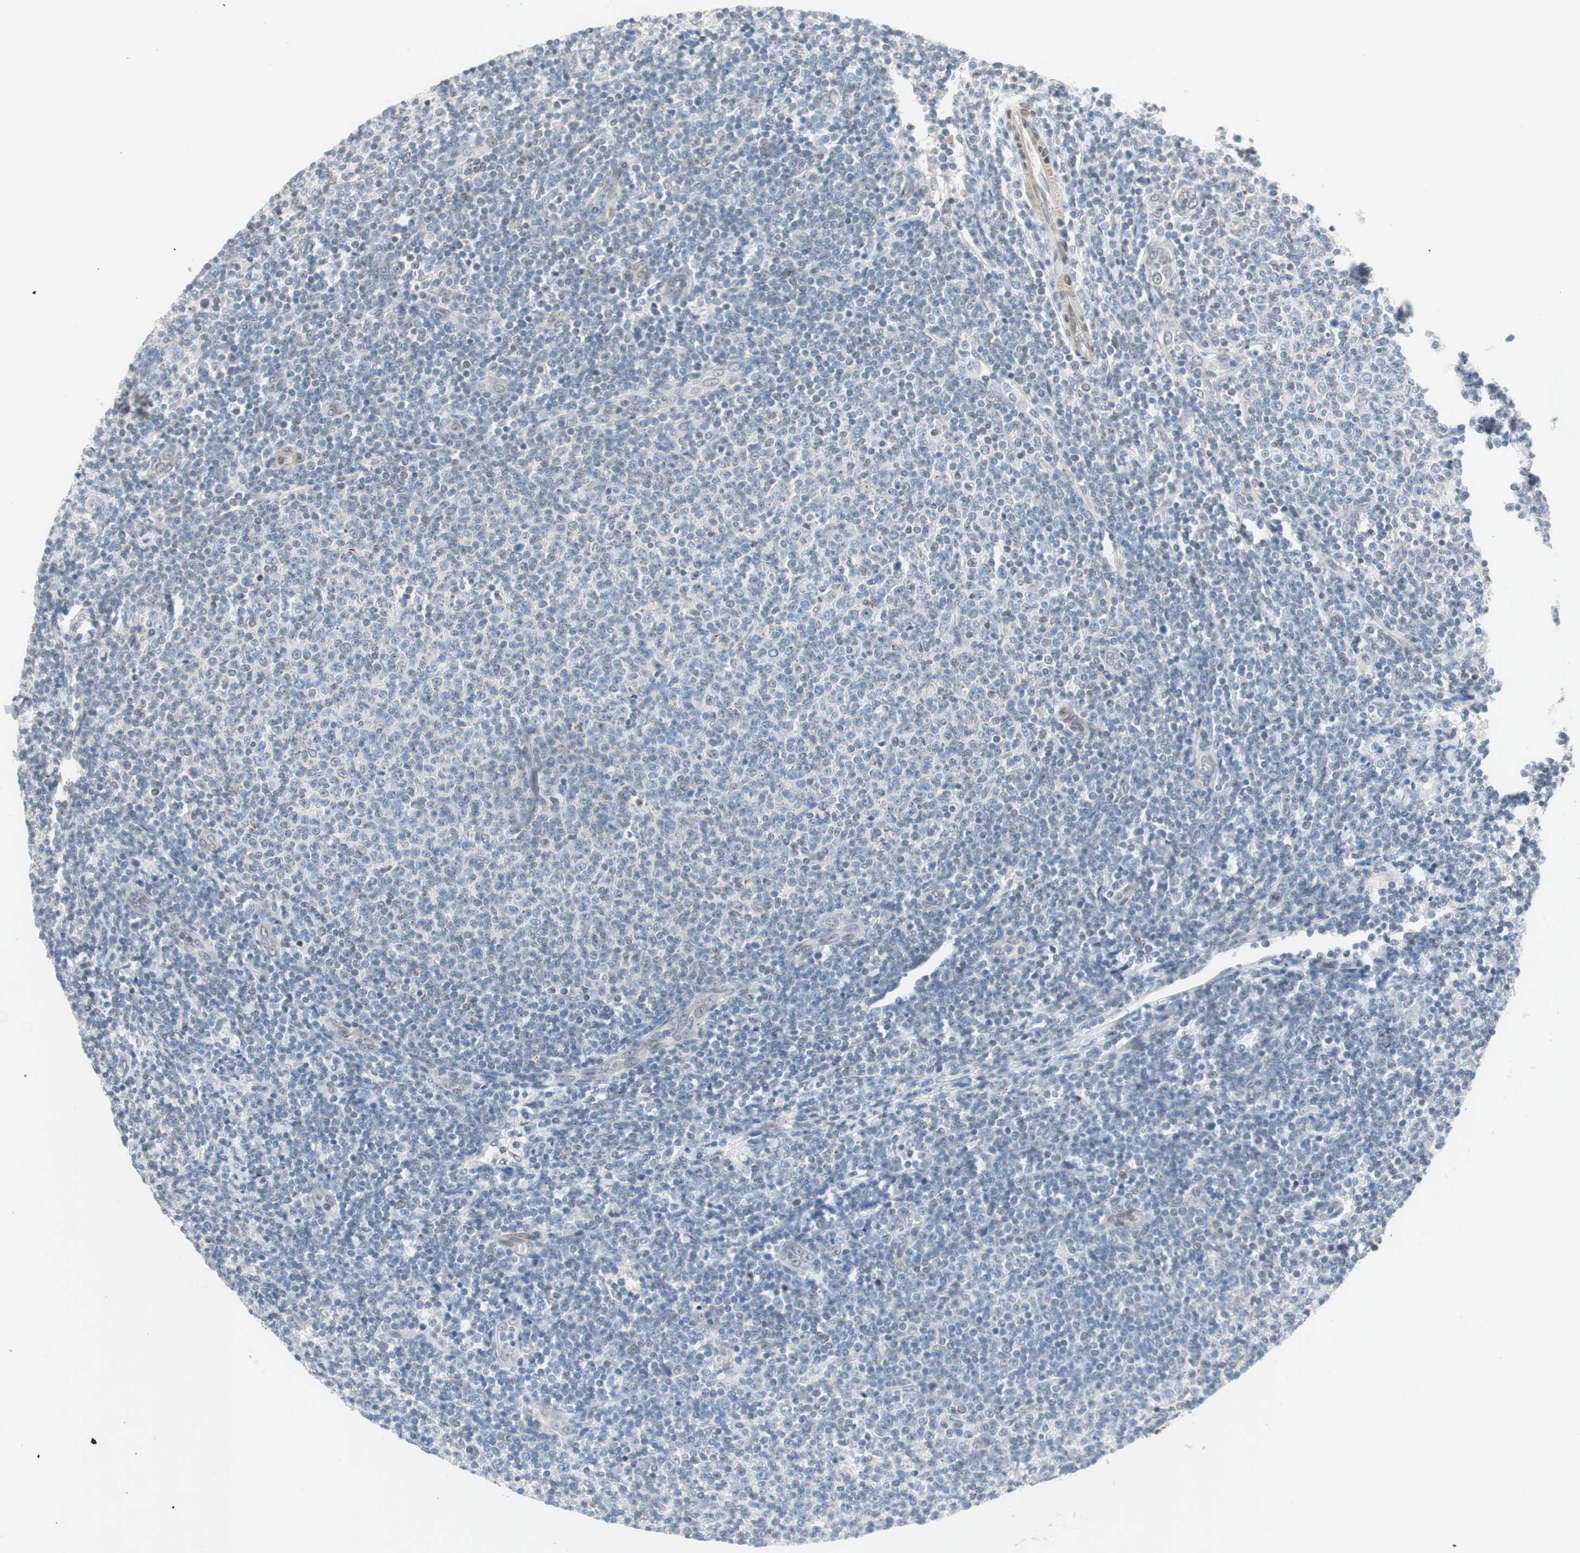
{"staining": {"intensity": "negative", "quantity": "none", "location": "none"}, "tissue": "lymphoma", "cell_type": "Tumor cells", "image_type": "cancer", "snomed": [{"axis": "morphology", "description": "Malignant lymphoma, non-Hodgkin's type, Low grade"}, {"axis": "topography", "description": "Lymph node"}], "caption": "Human malignant lymphoma, non-Hodgkin's type (low-grade) stained for a protein using IHC exhibits no positivity in tumor cells.", "gene": "ARNT2", "patient": {"sex": "male", "age": 66}}